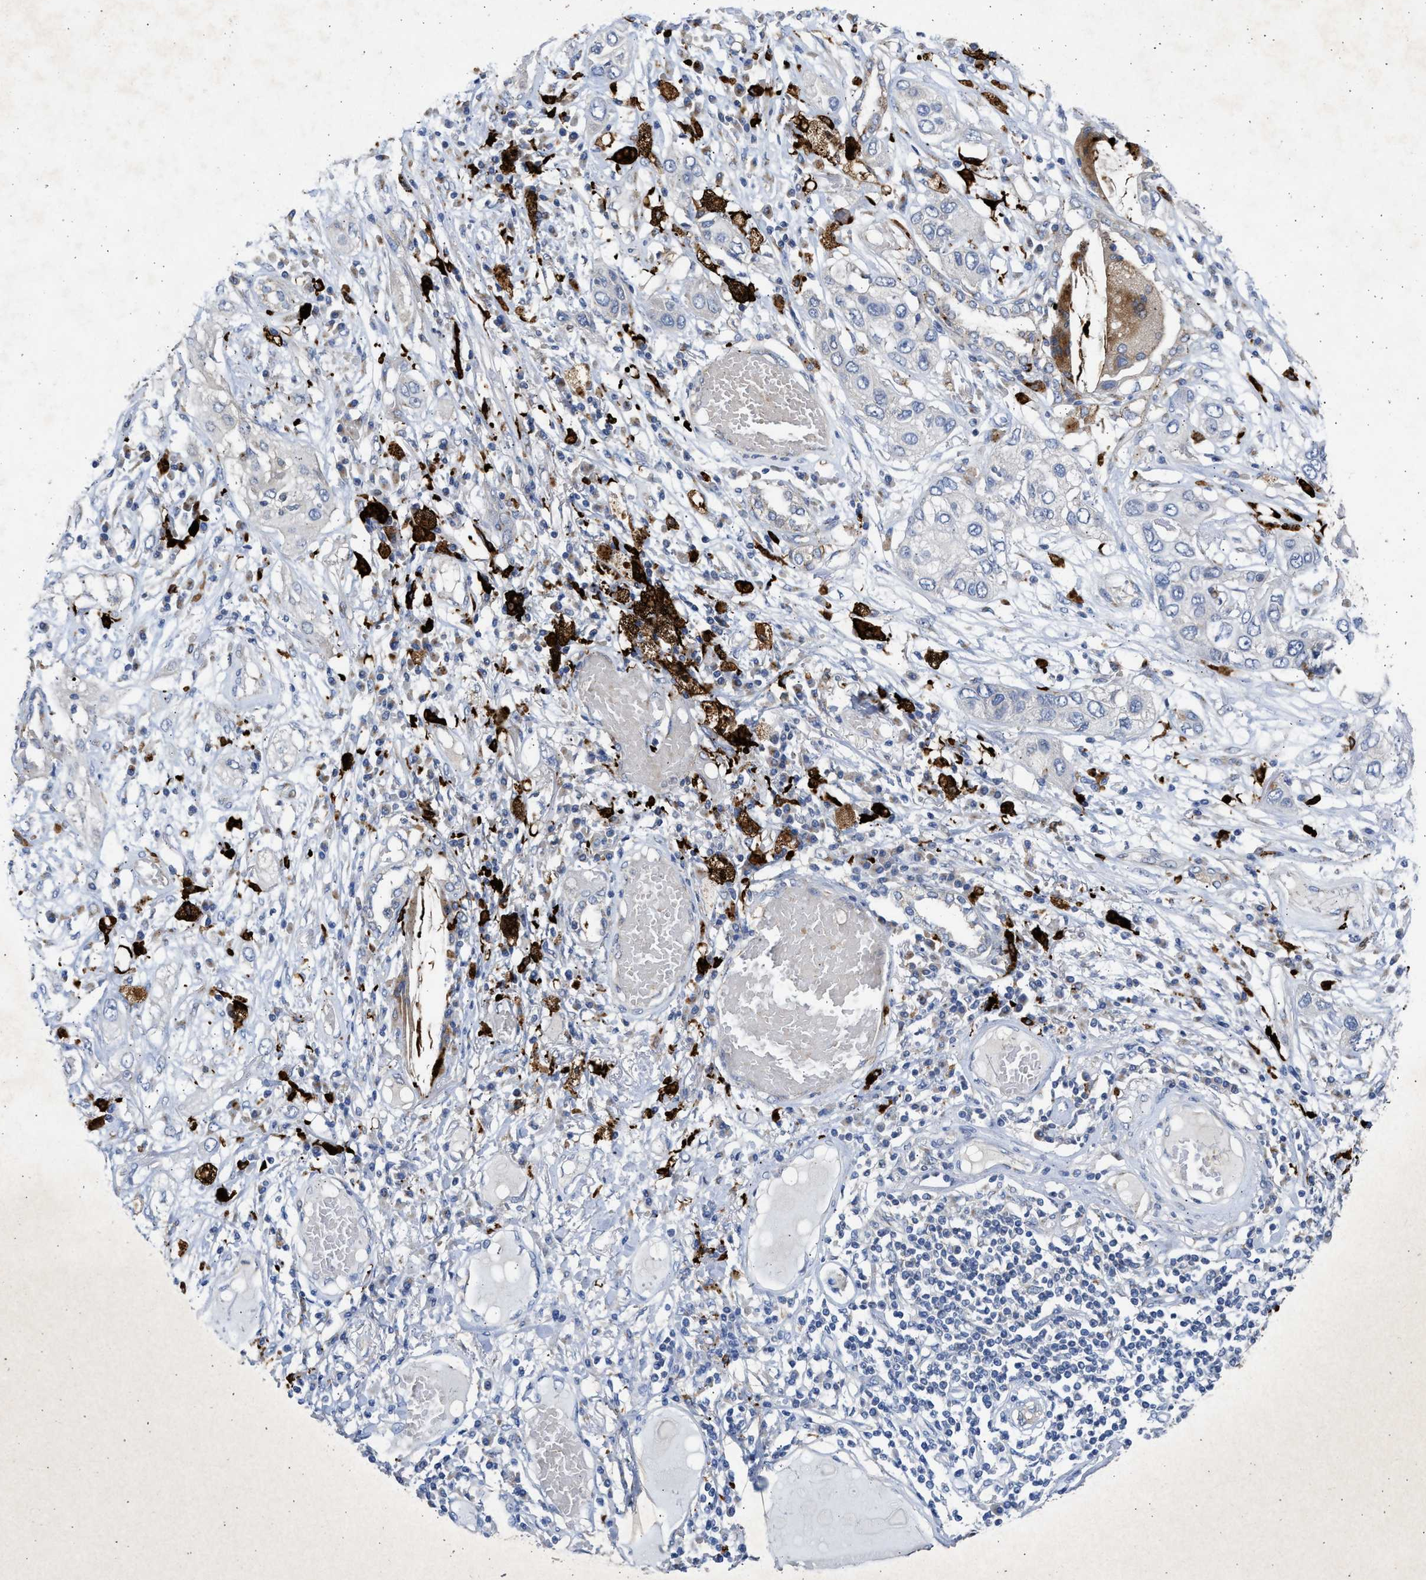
{"staining": {"intensity": "negative", "quantity": "none", "location": "none"}, "tissue": "lung cancer", "cell_type": "Tumor cells", "image_type": "cancer", "snomed": [{"axis": "morphology", "description": "Squamous cell carcinoma, NOS"}, {"axis": "topography", "description": "Lung"}], "caption": "IHC of lung cancer demonstrates no expression in tumor cells.", "gene": "IPO8", "patient": {"sex": "male", "age": 71}}